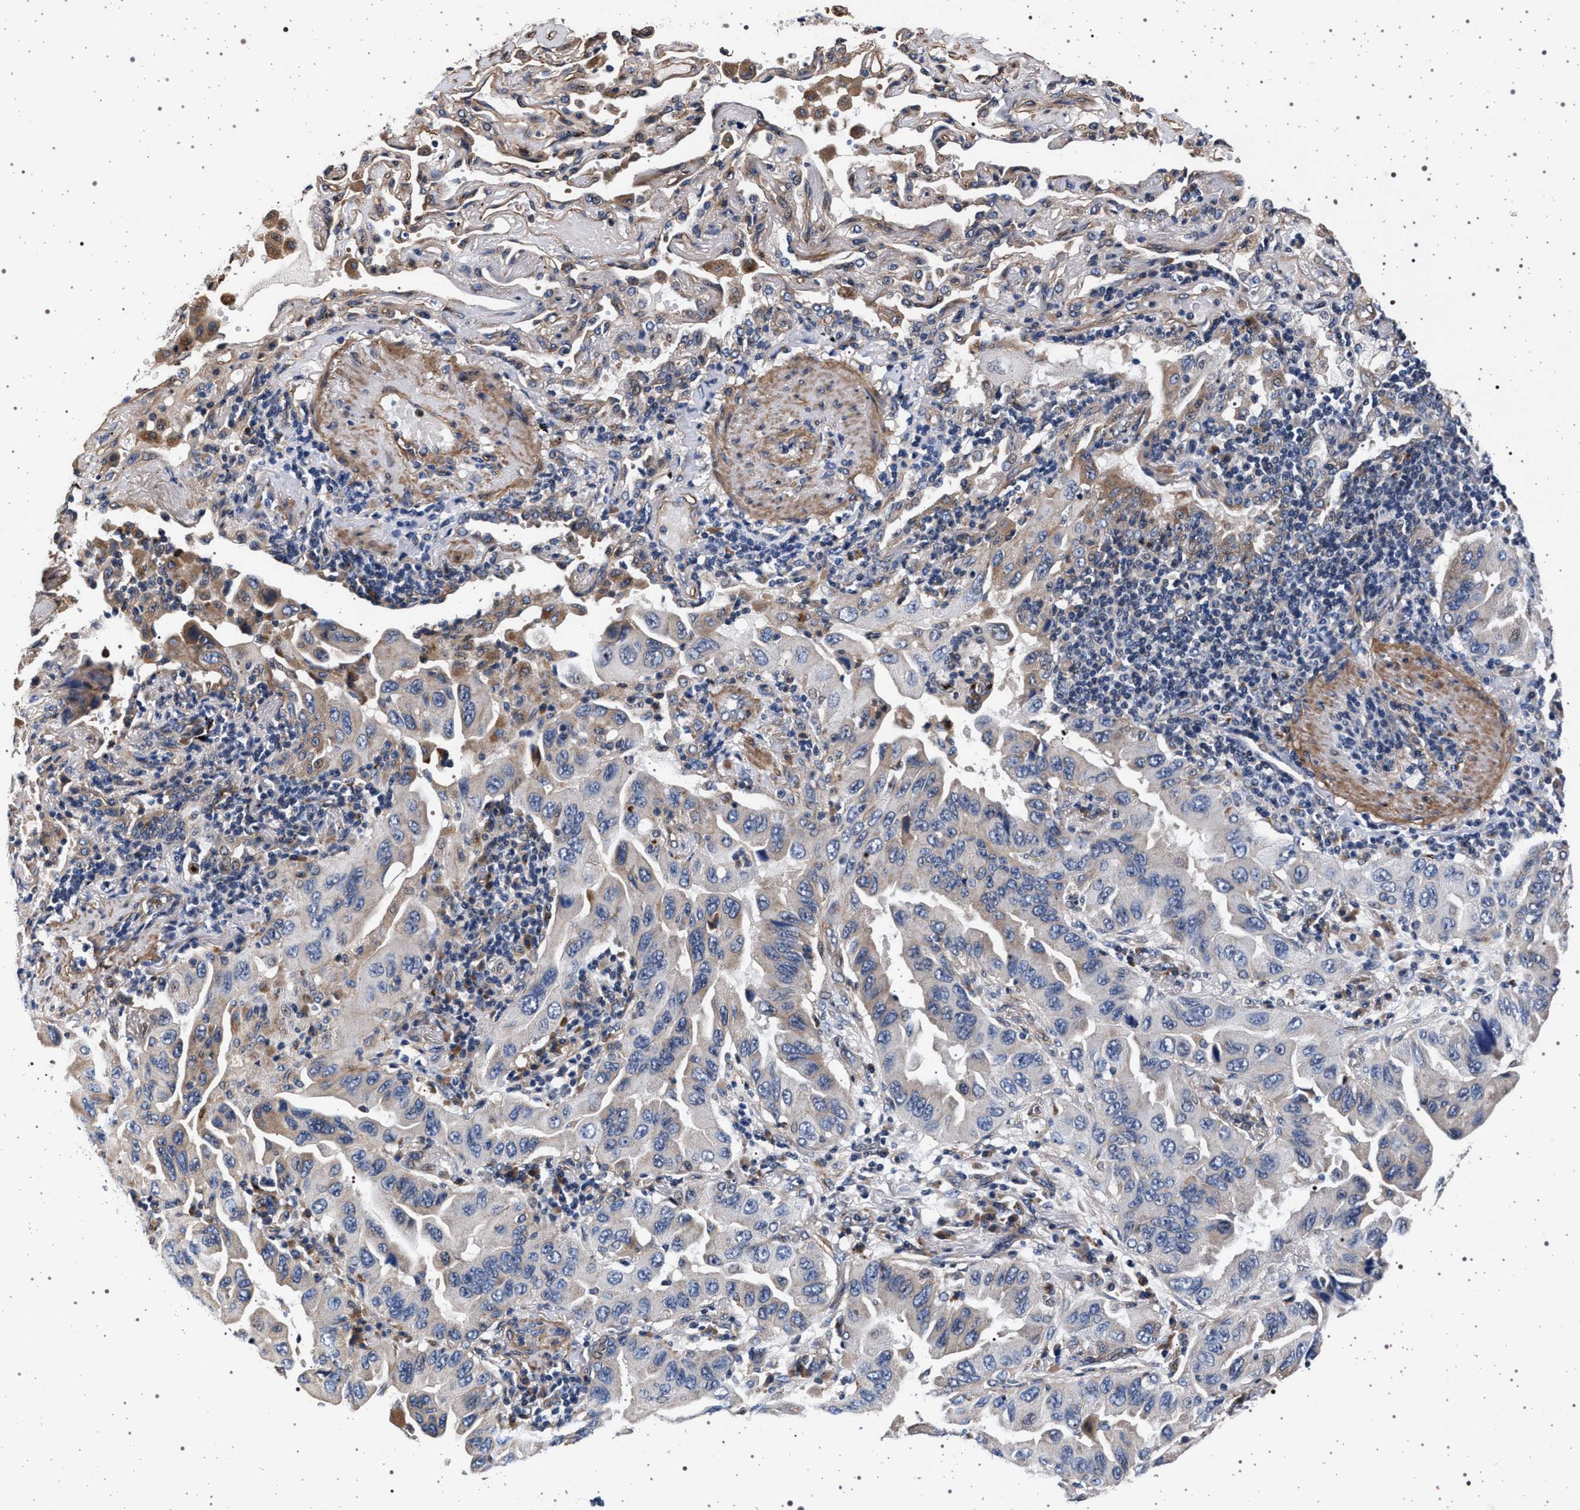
{"staining": {"intensity": "moderate", "quantity": "<25%", "location": "cytoplasmic/membranous"}, "tissue": "lung cancer", "cell_type": "Tumor cells", "image_type": "cancer", "snomed": [{"axis": "morphology", "description": "Adenocarcinoma, NOS"}, {"axis": "topography", "description": "Lung"}], "caption": "High-magnification brightfield microscopy of lung cancer (adenocarcinoma) stained with DAB (brown) and counterstained with hematoxylin (blue). tumor cells exhibit moderate cytoplasmic/membranous staining is appreciated in about<25% of cells. Nuclei are stained in blue.", "gene": "KCNK6", "patient": {"sex": "female", "age": 65}}